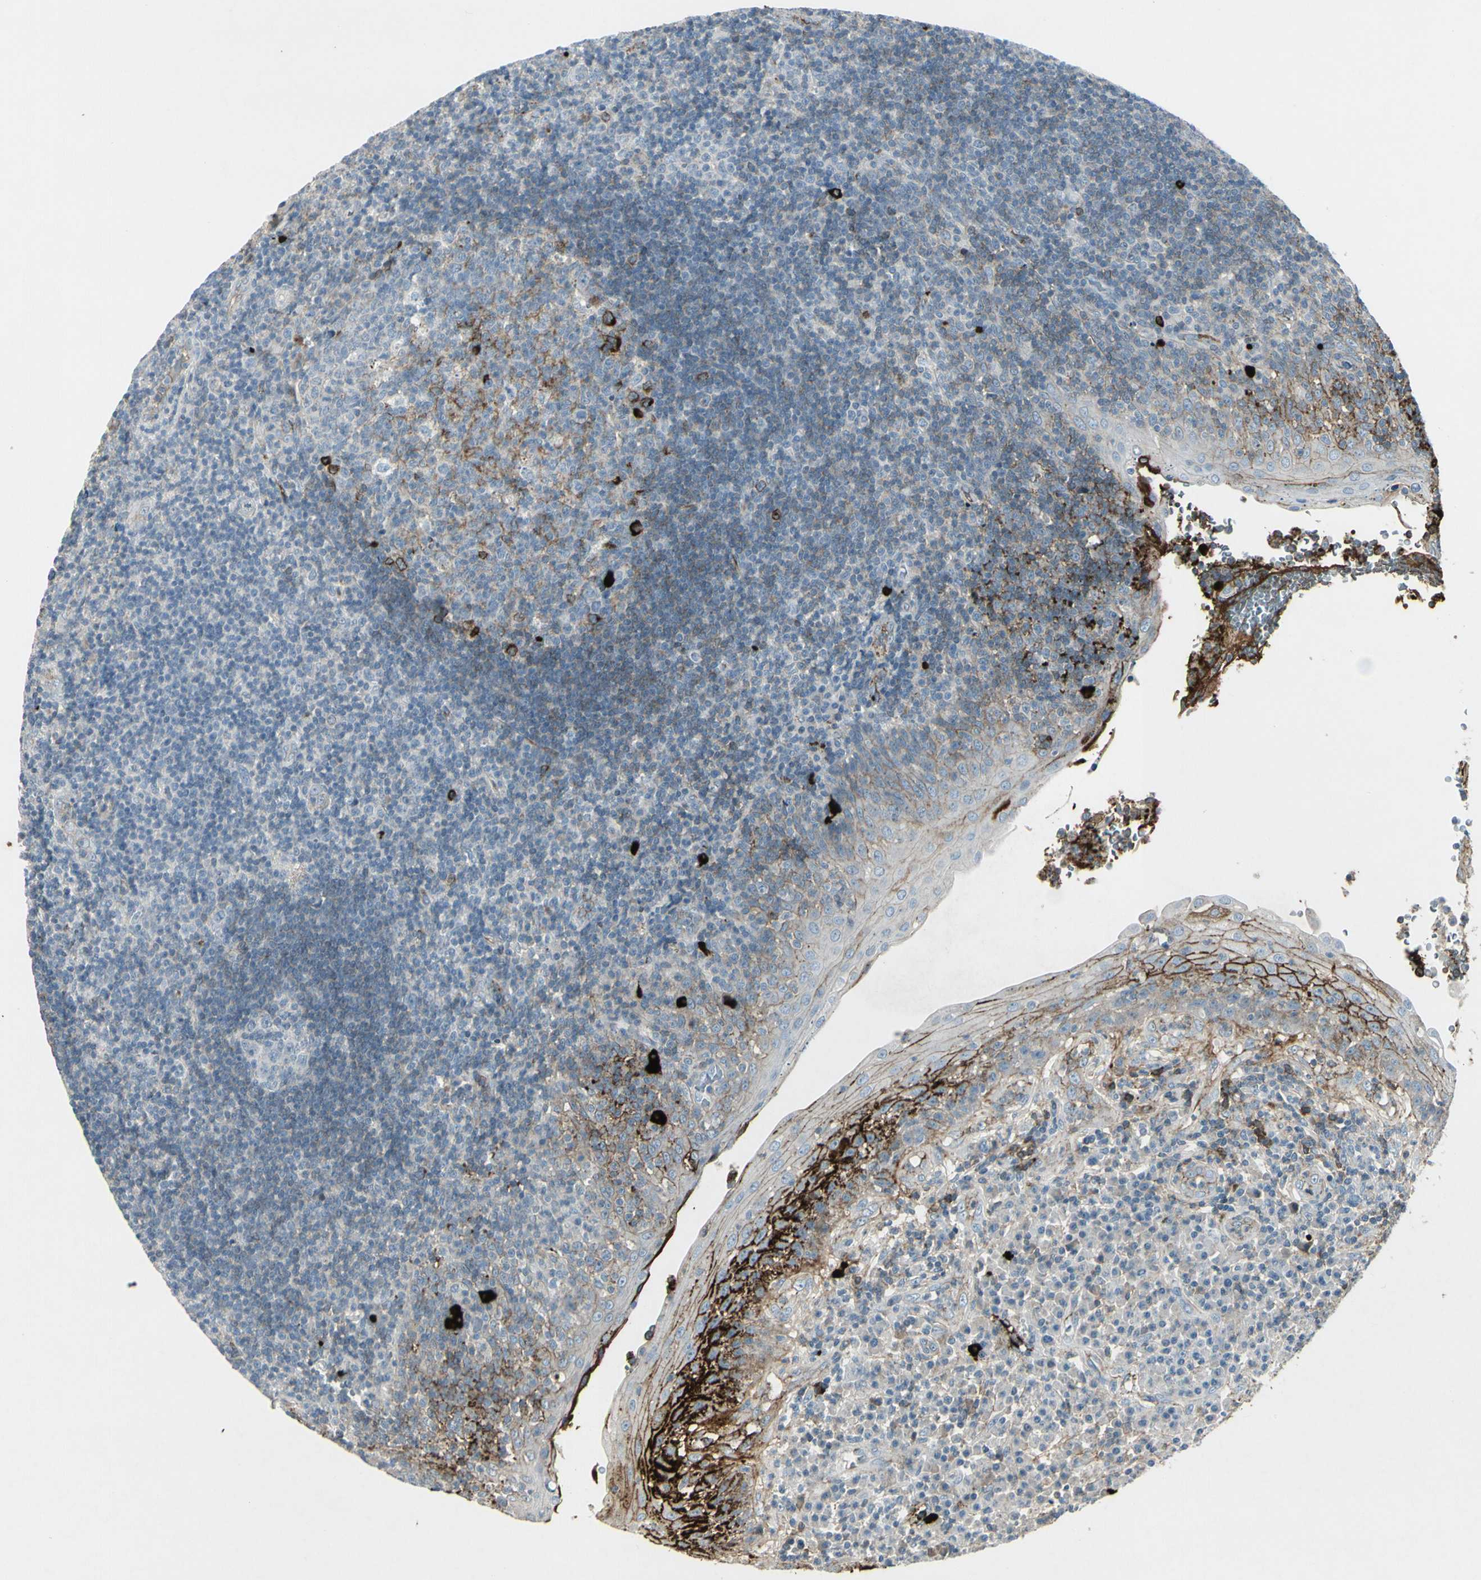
{"staining": {"intensity": "strong", "quantity": "25%-75%", "location": "cytoplasmic/membranous"}, "tissue": "tonsil", "cell_type": "Germinal center cells", "image_type": "normal", "snomed": [{"axis": "morphology", "description": "Normal tissue, NOS"}, {"axis": "topography", "description": "Tonsil"}], "caption": "Approximately 25%-75% of germinal center cells in normal tonsil demonstrate strong cytoplasmic/membranous protein staining as visualized by brown immunohistochemical staining.", "gene": "IGHM", "patient": {"sex": "female", "age": 40}}